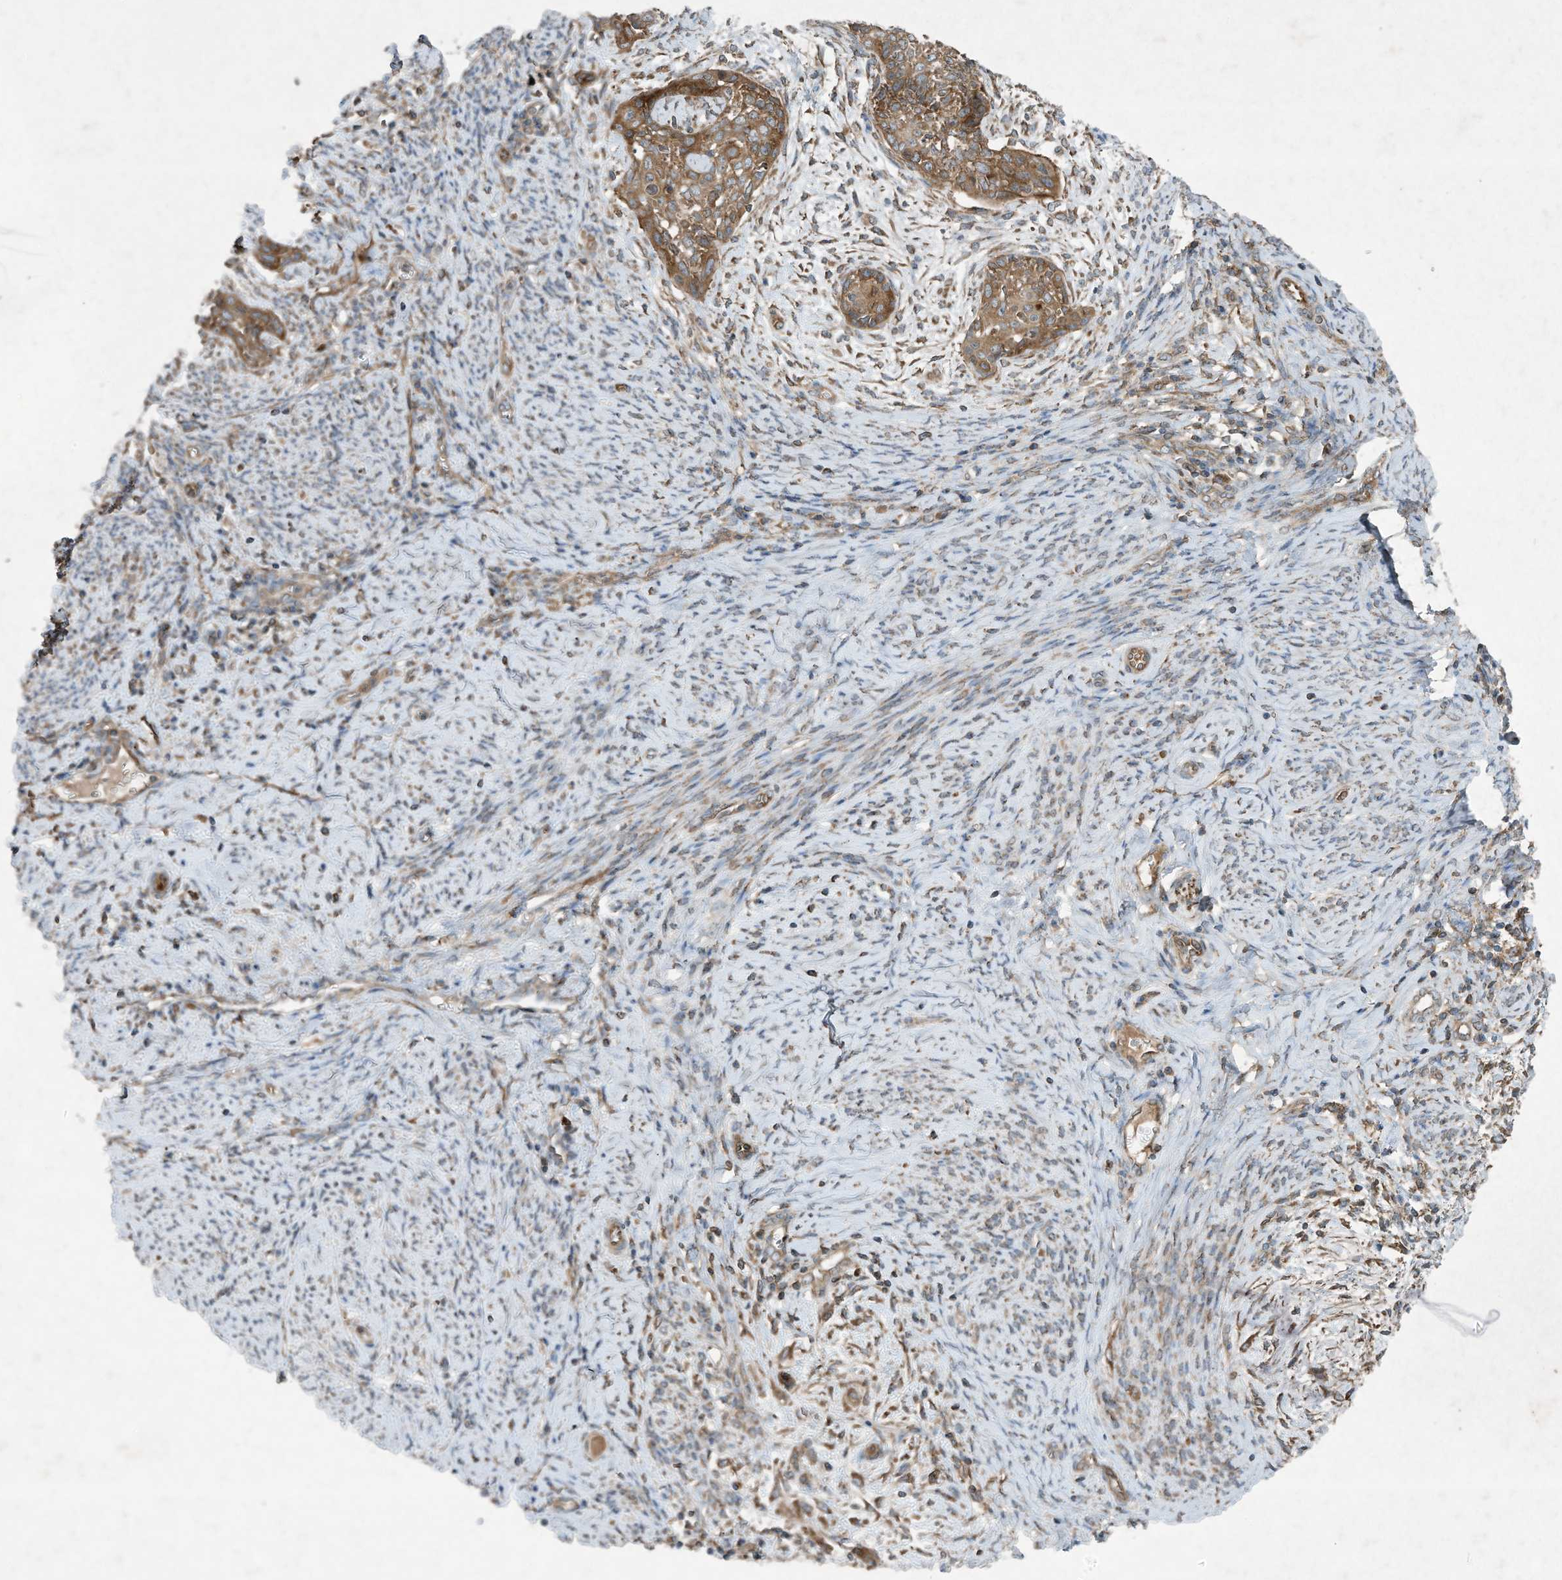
{"staining": {"intensity": "moderate", "quantity": ">75%", "location": "cytoplasmic/membranous"}, "tissue": "cervical cancer", "cell_type": "Tumor cells", "image_type": "cancer", "snomed": [{"axis": "morphology", "description": "Squamous cell carcinoma, NOS"}, {"axis": "topography", "description": "Cervix"}], "caption": "Cervical cancer (squamous cell carcinoma) stained with a brown dye reveals moderate cytoplasmic/membranous positive expression in approximately >75% of tumor cells.", "gene": "SYNJ2", "patient": {"sex": "female", "age": 33}}